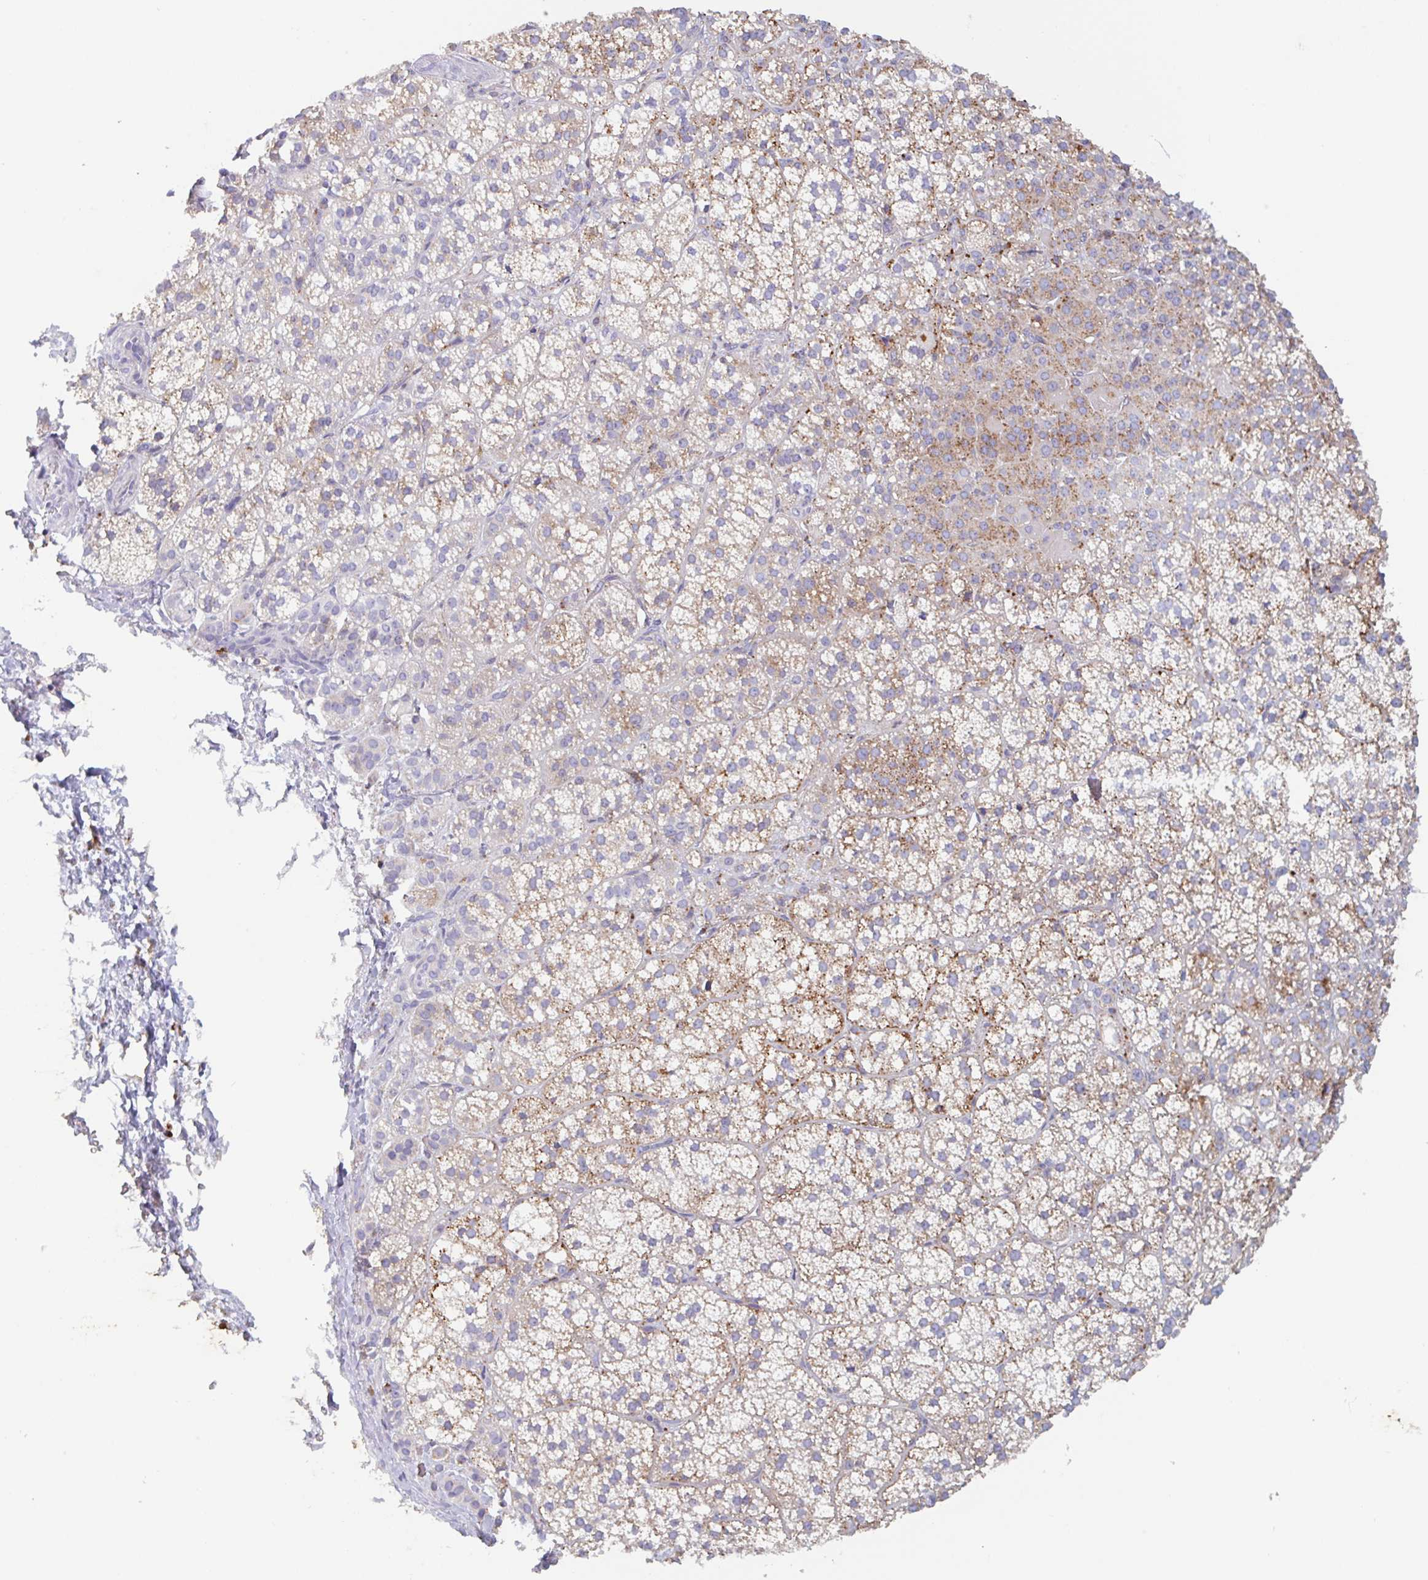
{"staining": {"intensity": "moderate", "quantity": "25%-75%", "location": "cytoplasmic/membranous"}, "tissue": "adrenal gland", "cell_type": "Glandular cells", "image_type": "normal", "snomed": [{"axis": "morphology", "description": "Normal tissue, NOS"}, {"axis": "topography", "description": "Adrenal gland"}], "caption": "Unremarkable adrenal gland demonstrates moderate cytoplasmic/membranous positivity in about 25%-75% of glandular cells.", "gene": "MANBA", "patient": {"sex": "female", "age": 60}}